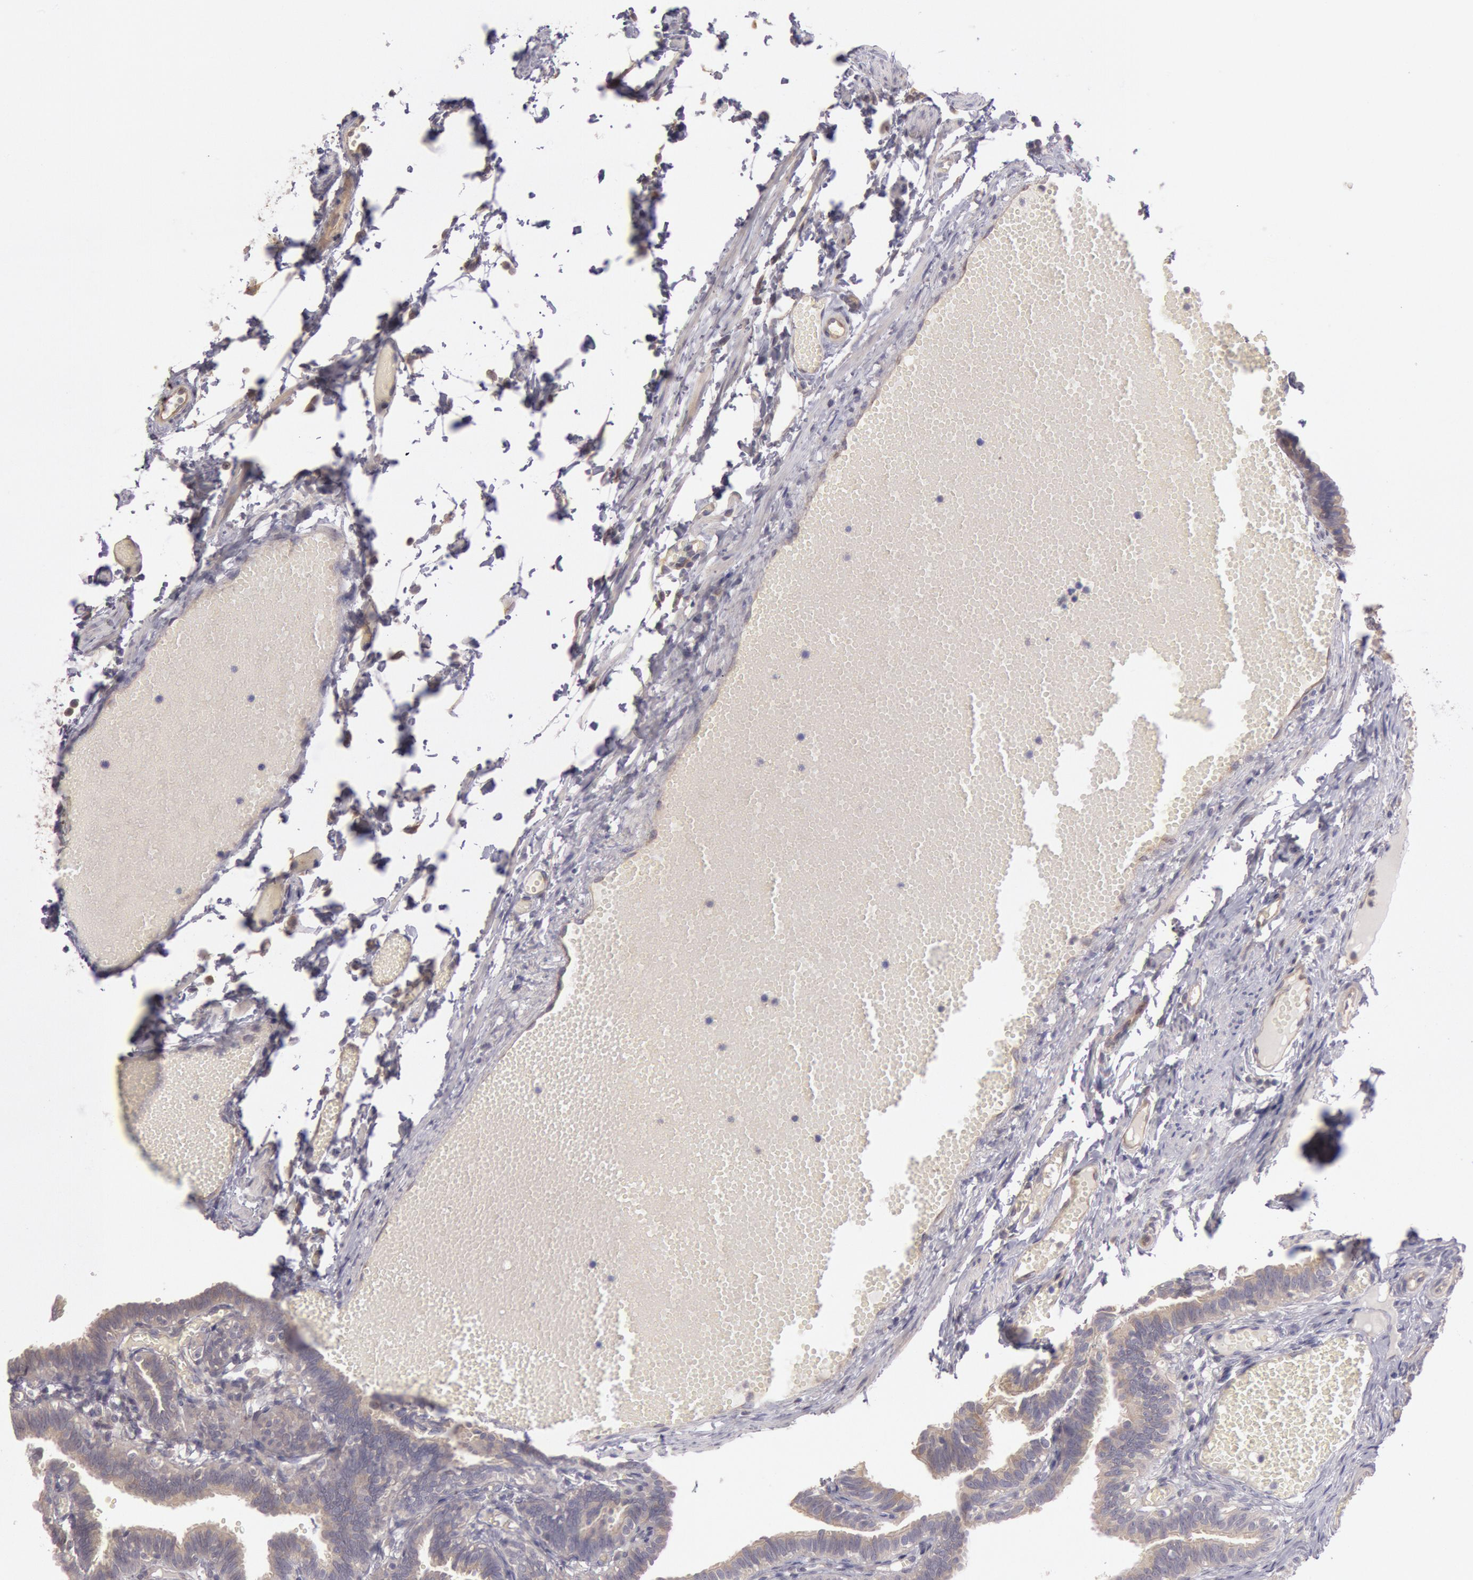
{"staining": {"intensity": "negative", "quantity": "none", "location": "none"}, "tissue": "fallopian tube", "cell_type": "Glandular cells", "image_type": "normal", "snomed": [{"axis": "morphology", "description": "Normal tissue, NOS"}, {"axis": "topography", "description": "Fallopian tube"}], "caption": "Protein analysis of benign fallopian tube demonstrates no significant positivity in glandular cells. (IHC, brightfield microscopy, high magnification).", "gene": "AMOTL1", "patient": {"sex": "female", "age": 29}}